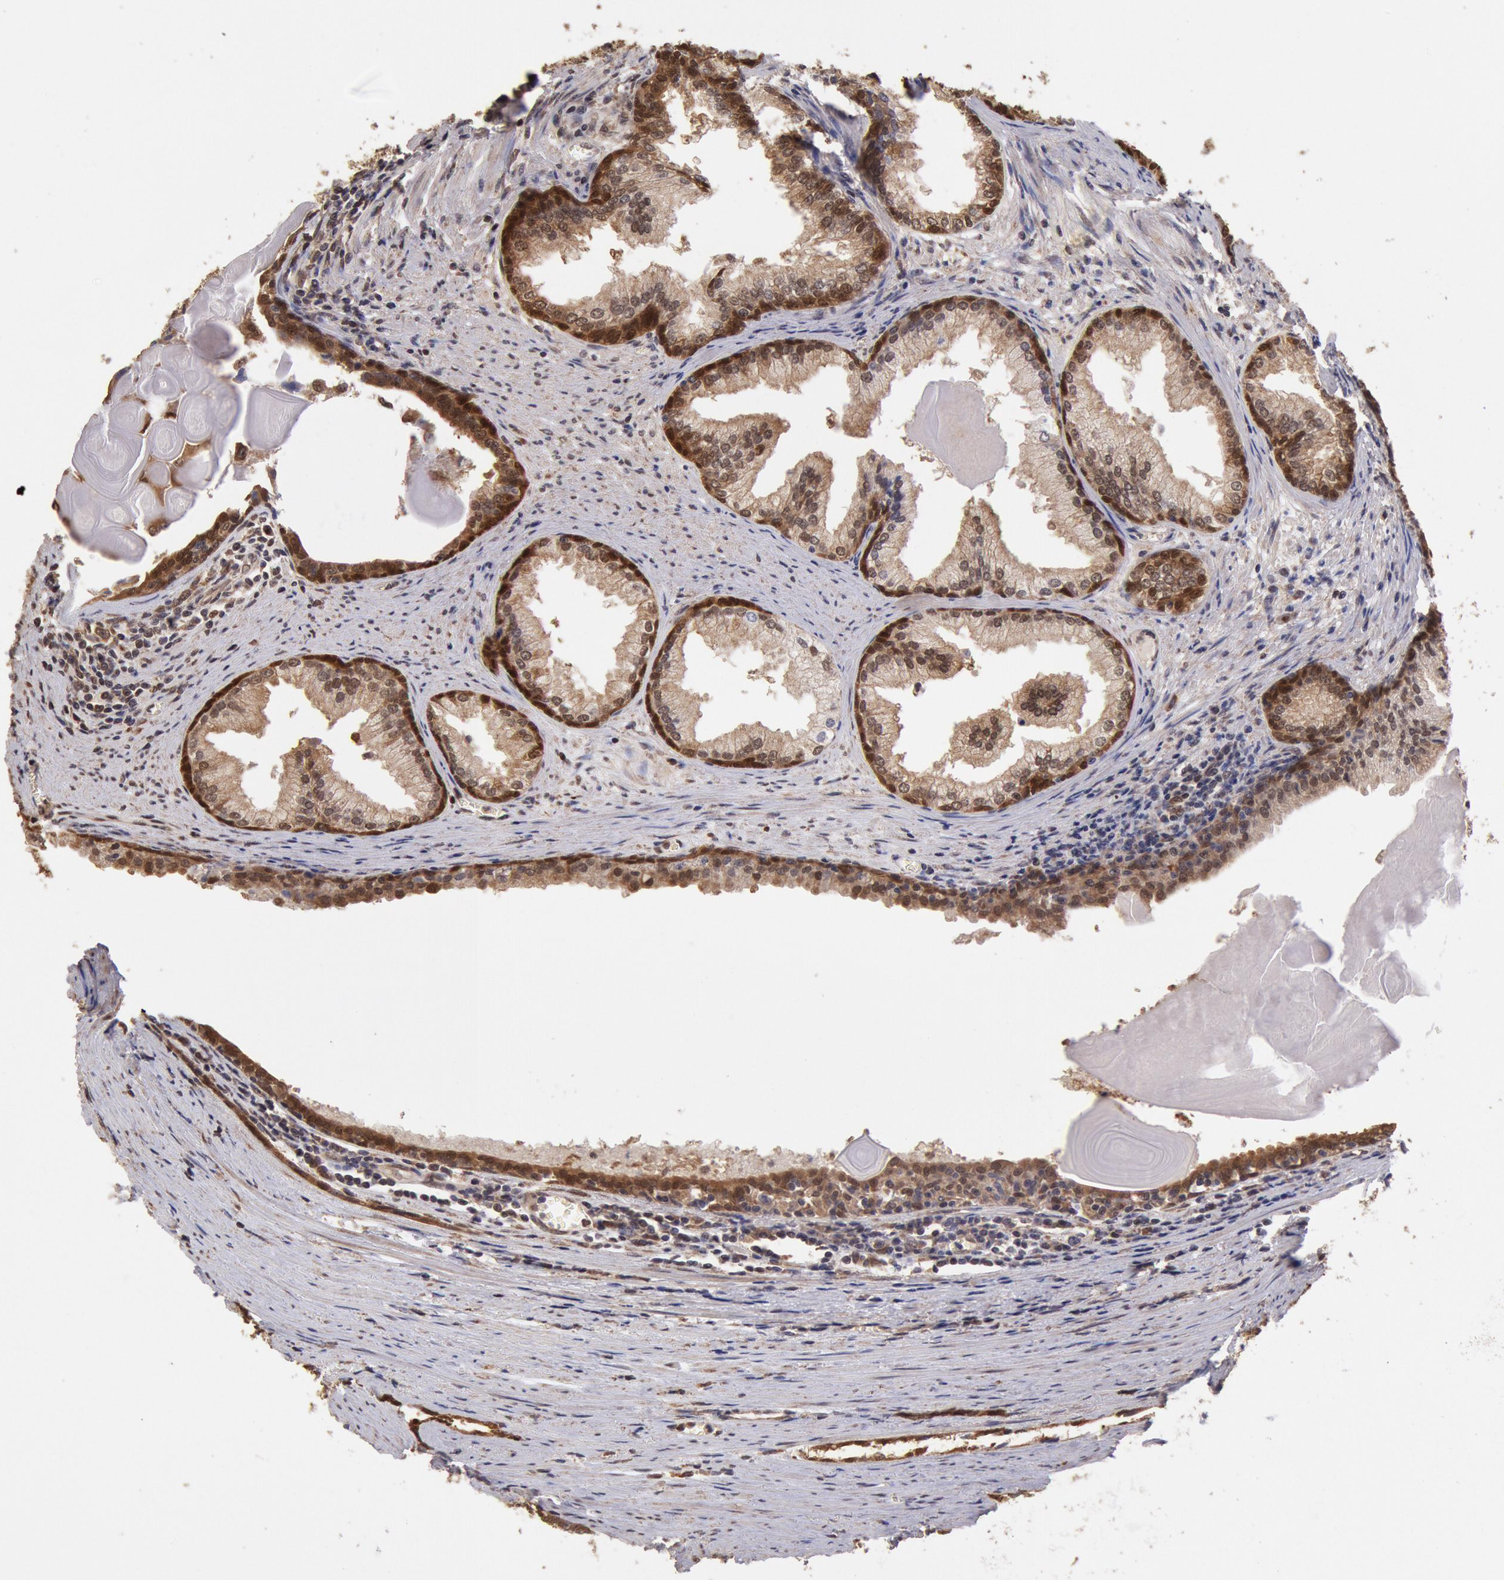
{"staining": {"intensity": "strong", "quantity": ">75%", "location": "cytoplasmic/membranous,nuclear"}, "tissue": "prostate cancer", "cell_type": "Tumor cells", "image_type": "cancer", "snomed": [{"axis": "morphology", "description": "Adenocarcinoma, Medium grade"}, {"axis": "topography", "description": "Prostate"}], "caption": "Medium-grade adenocarcinoma (prostate) stained with DAB immunohistochemistry (IHC) exhibits high levels of strong cytoplasmic/membranous and nuclear expression in about >75% of tumor cells.", "gene": "COMT", "patient": {"sex": "male", "age": 79}}